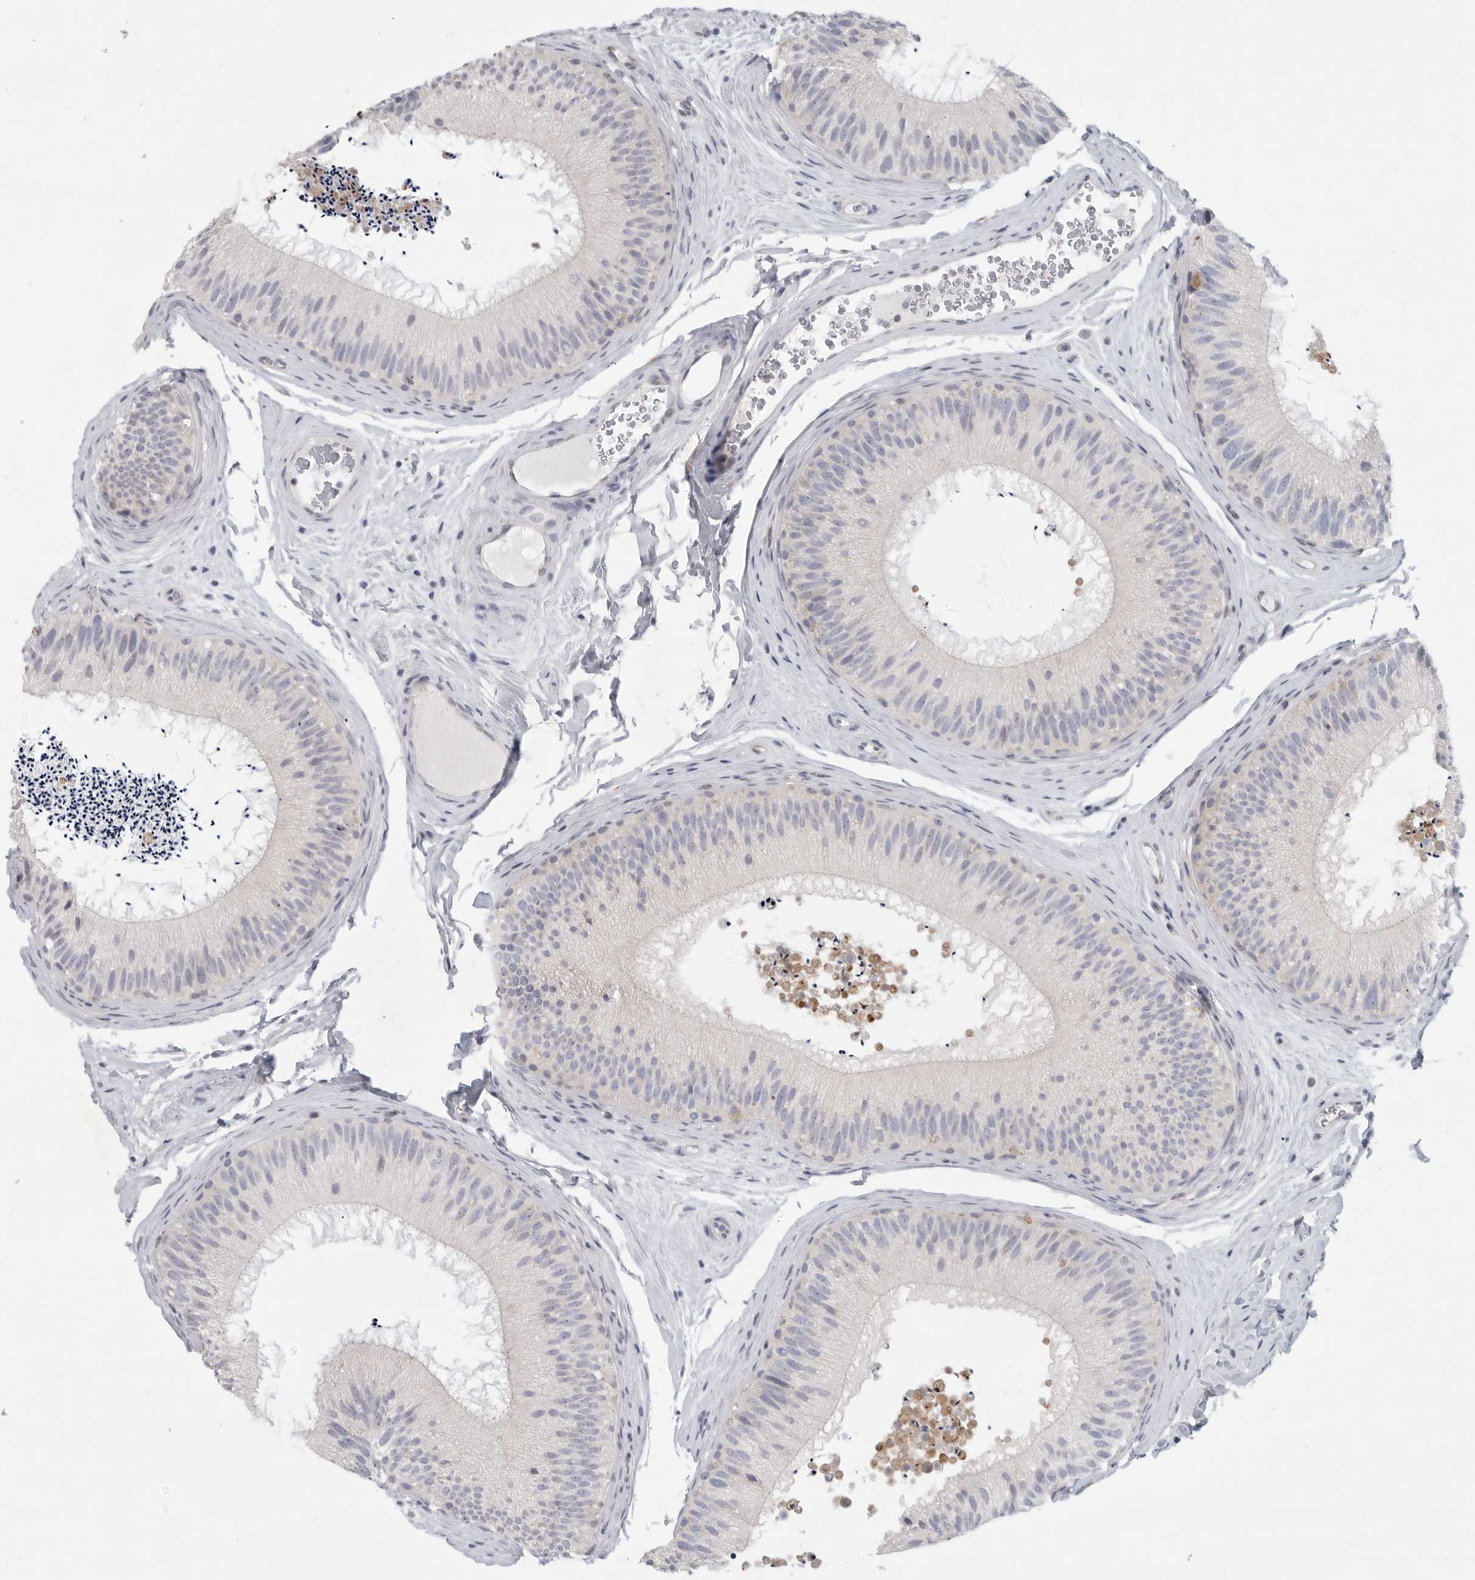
{"staining": {"intensity": "negative", "quantity": "none", "location": "none"}, "tissue": "epididymis", "cell_type": "Glandular cells", "image_type": "normal", "snomed": [{"axis": "morphology", "description": "Normal tissue, NOS"}, {"axis": "topography", "description": "Epididymis"}], "caption": "Glandular cells show no significant protein positivity in normal epididymis. The staining was performed using DAB (3,3'-diaminobenzidine) to visualize the protein expression in brown, while the nuclei were stained in blue with hematoxylin (Magnification: 20x).", "gene": "TMEM69", "patient": {"sex": "male", "age": 45}}